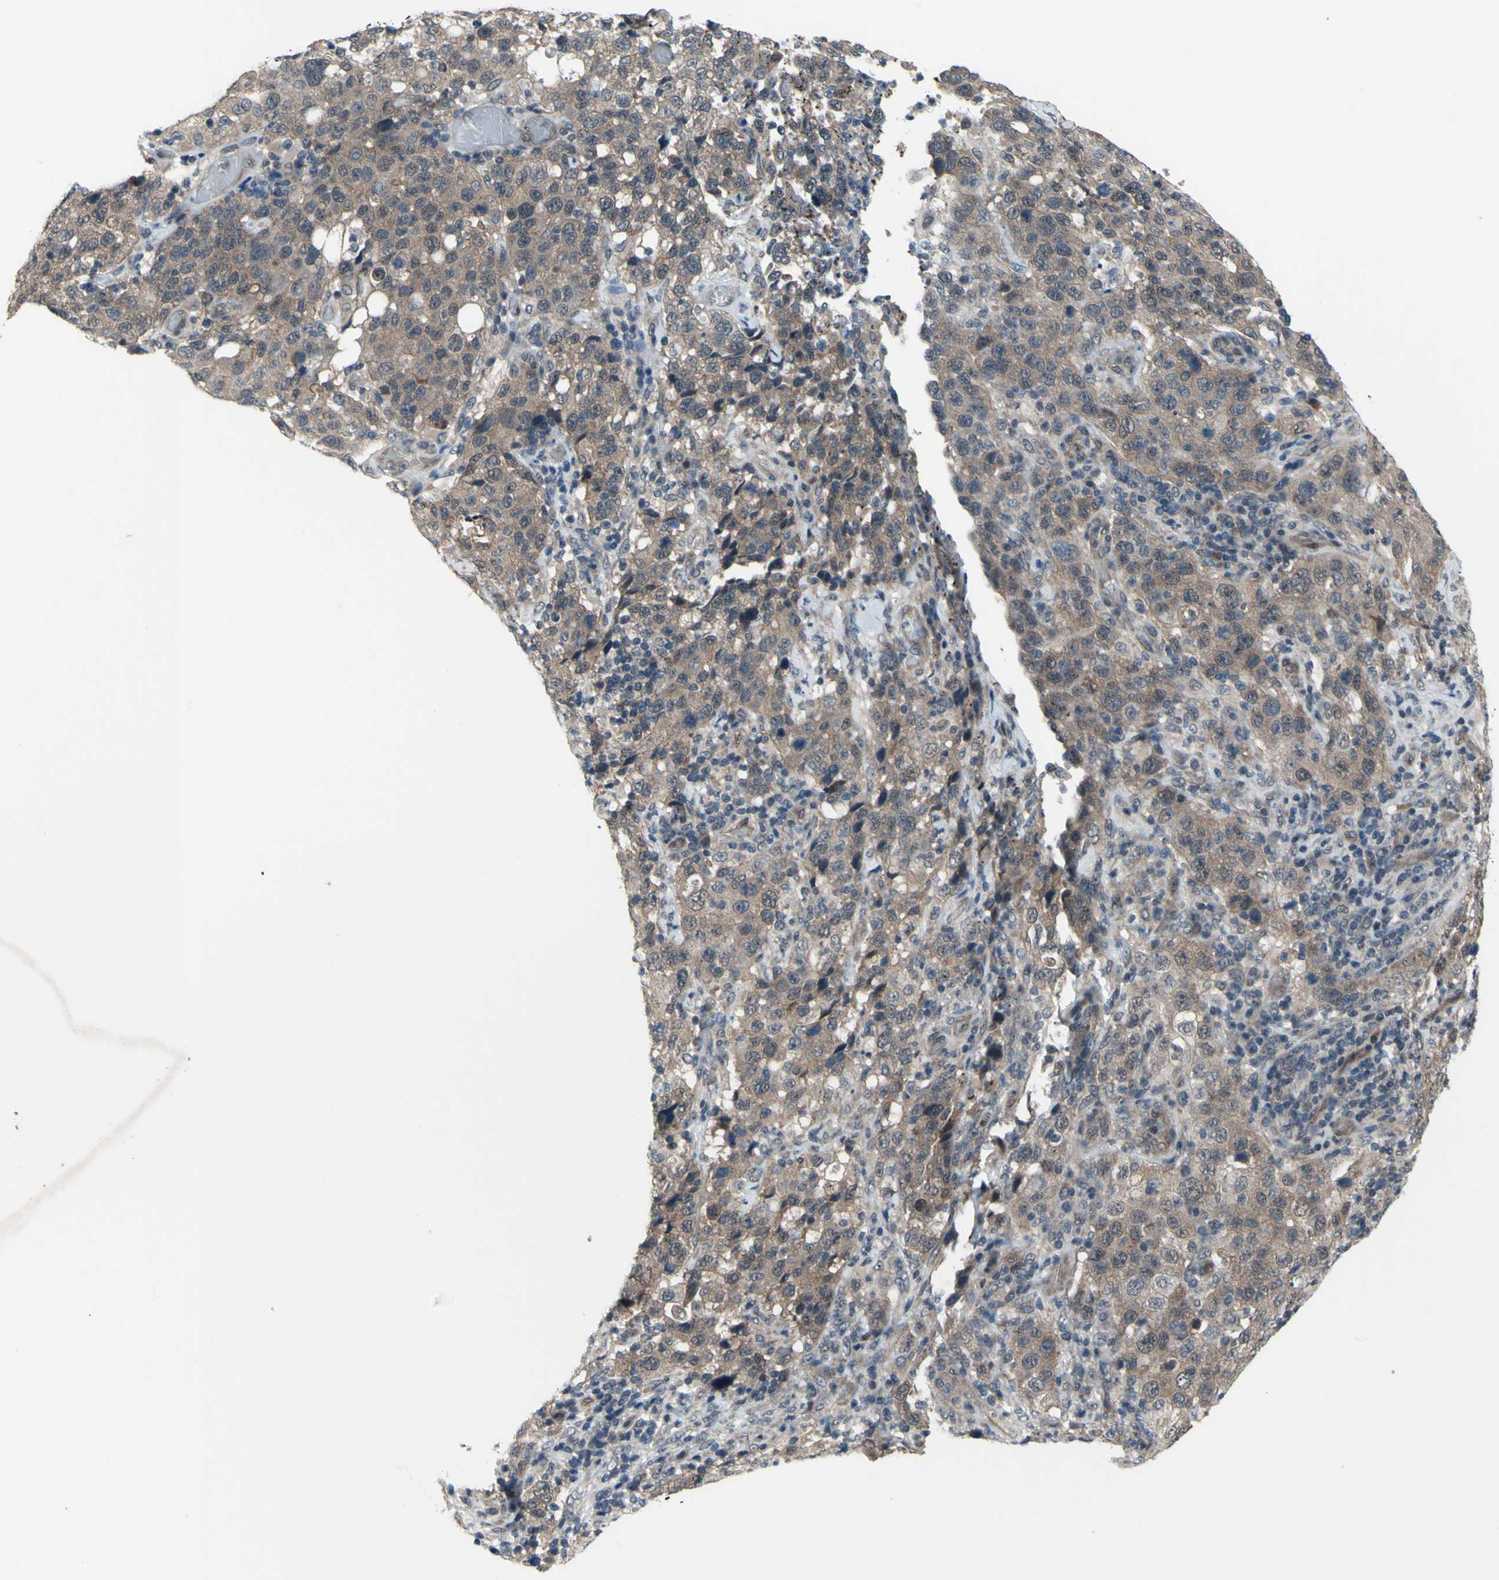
{"staining": {"intensity": "weak", "quantity": ">75%", "location": "cytoplasmic/membranous"}, "tissue": "stomach cancer", "cell_type": "Tumor cells", "image_type": "cancer", "snomed": [{"axis": "morphology", "description": "Normal tissue, NOS"}, {"axis": "morphology", "description": "Adenocarcinoma, NOS"}, {"axis": "topography", "description": "Stomach"}], "caption": "Stomach cancer was stained to show a protein in brown. There is low levels of weak cytoplasmic/membranous staining in about >75% of tumor cells.", "gene": "TRDMT1", "patient": {"sex": "male", "age": 48}}